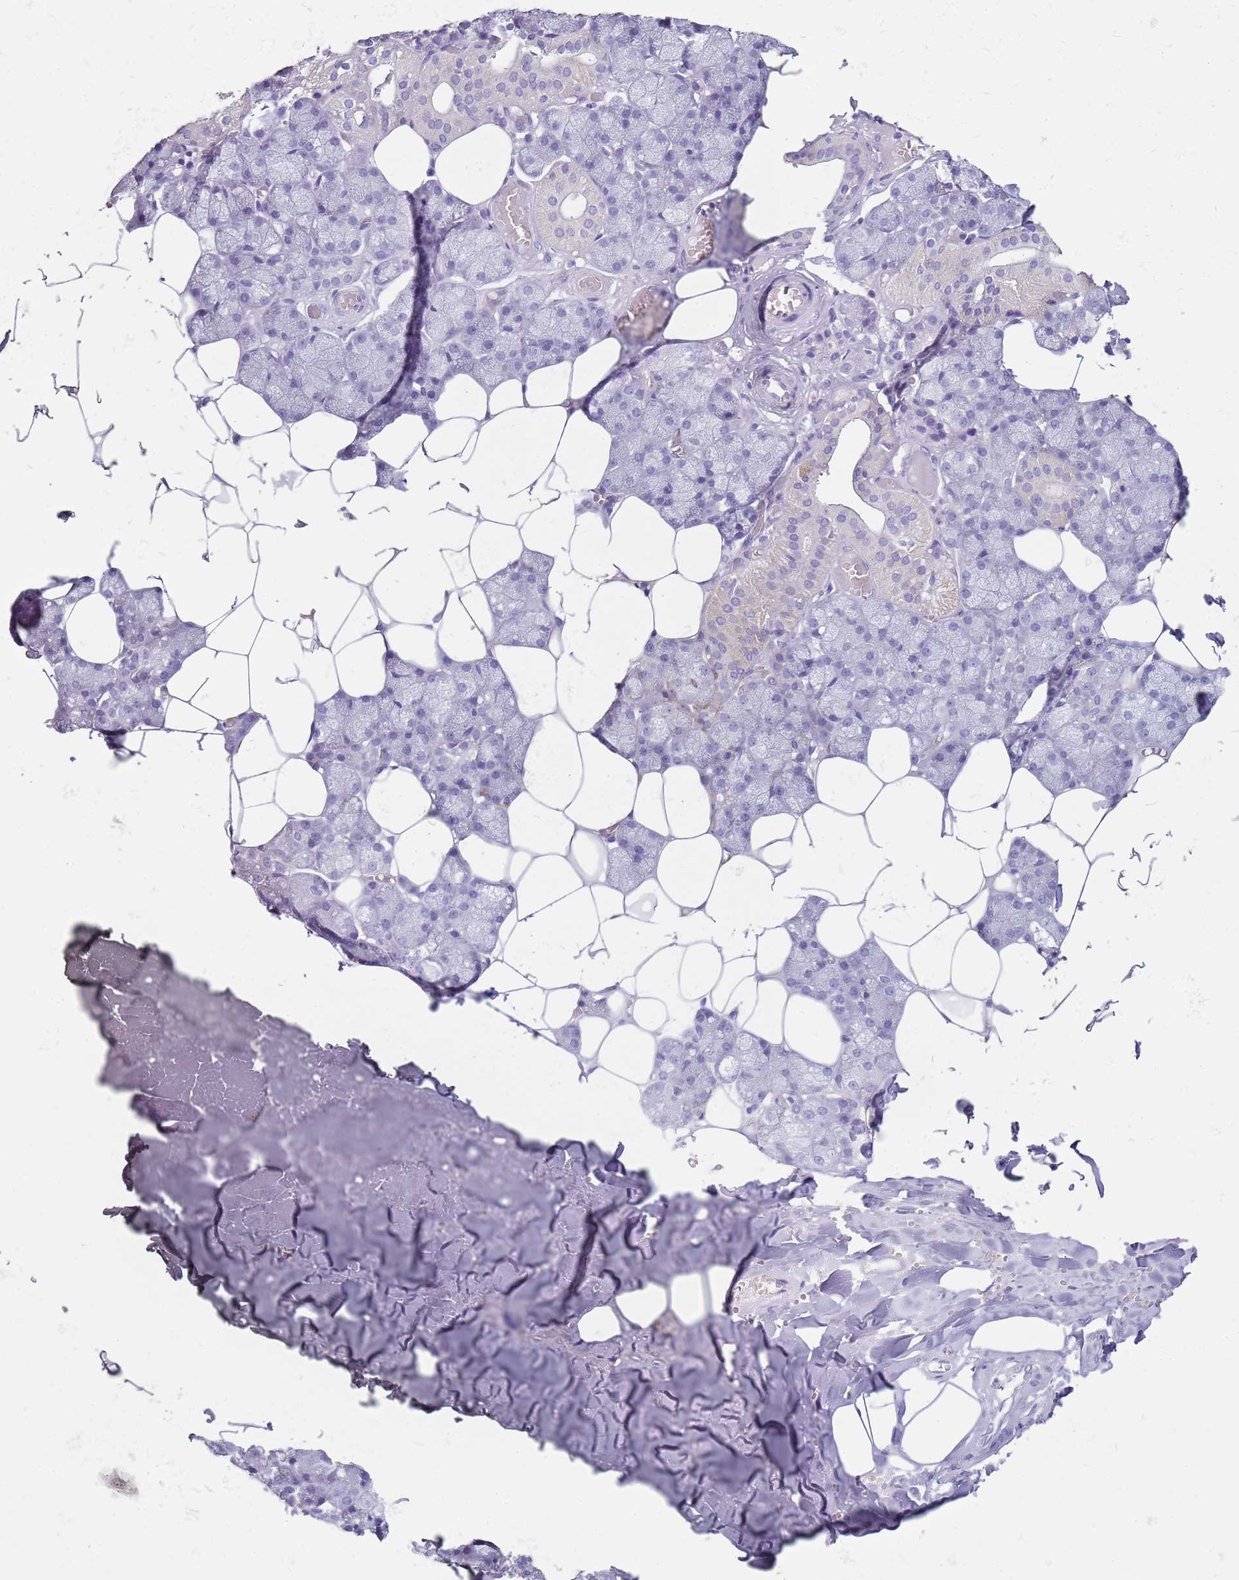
{"staining": {"intensity": "negative", "quantity": "none", "location": "none"}, "tissue": "salivary gland", "cell_type": "Glandular cells", "image_type": "normal", "snomed": [{"axis": "morphology", "description": "Normal tissue, NOS"}, {"axis": "topography", "description": "Salivary gland"}], "caption": "This is an IHC histopathology image of unremarkable human salivary gland. There is no positivity in glandular cells.", "gene": "ALS2", "patient": {"sex": "male", "age": 62}}